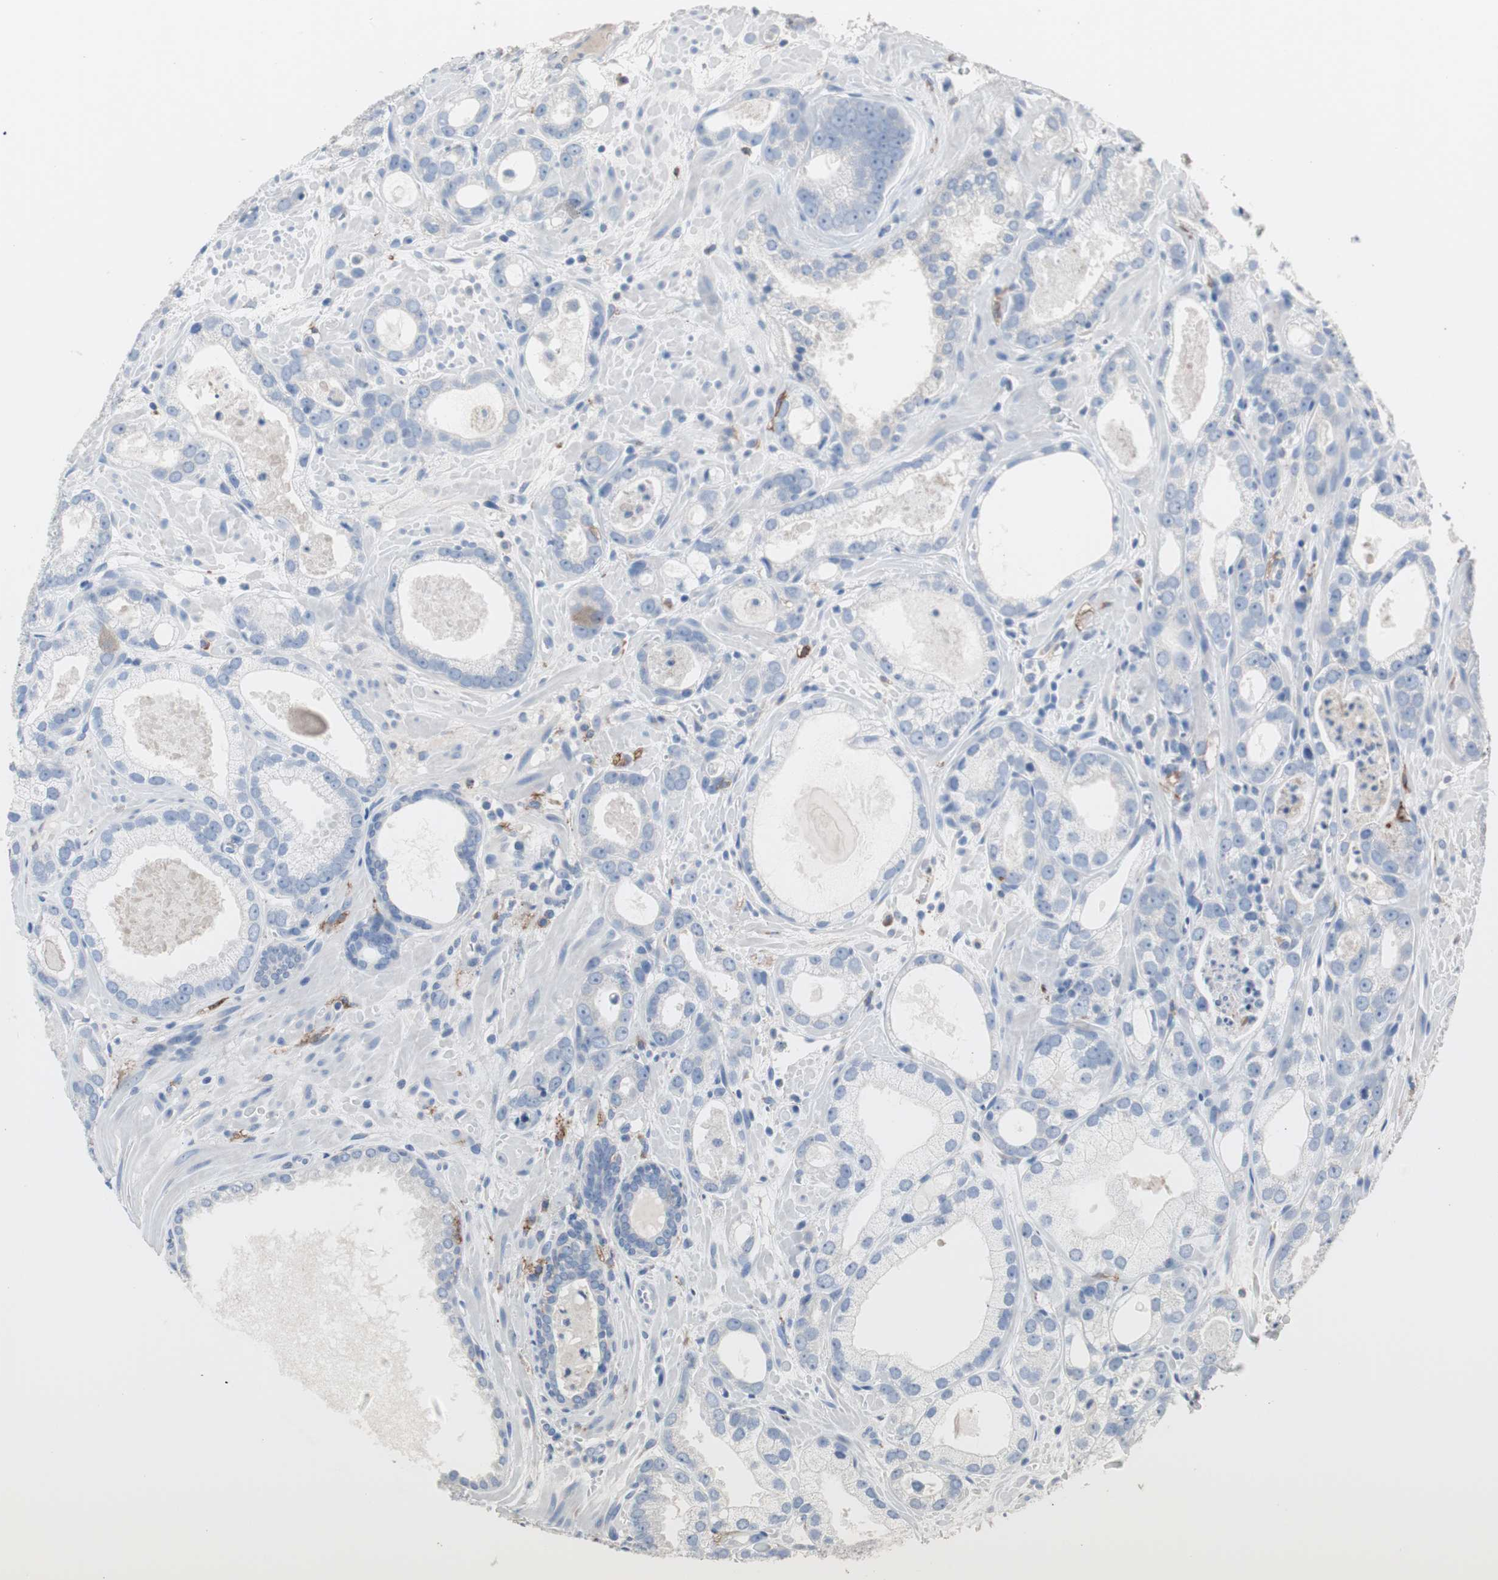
{"staining": {"intensity": "negative", "quantity": "none", "location": "none"}, "tissue": "prostate cancer", "cell_type": "Tumor cells", "image_type": "cancer", "snomed": [{"axis": "morphology", "description": "Adenocarcinoma, Low grade"}, {"axis": "topography", "description": "Prostate"}], "caption": "Image shows no significant protein positivity in tumor cells of prostate adenocarcinoma (low-grade).", "gene": "FCGR2B", "patient": {"sex": "male", "age": 57}}